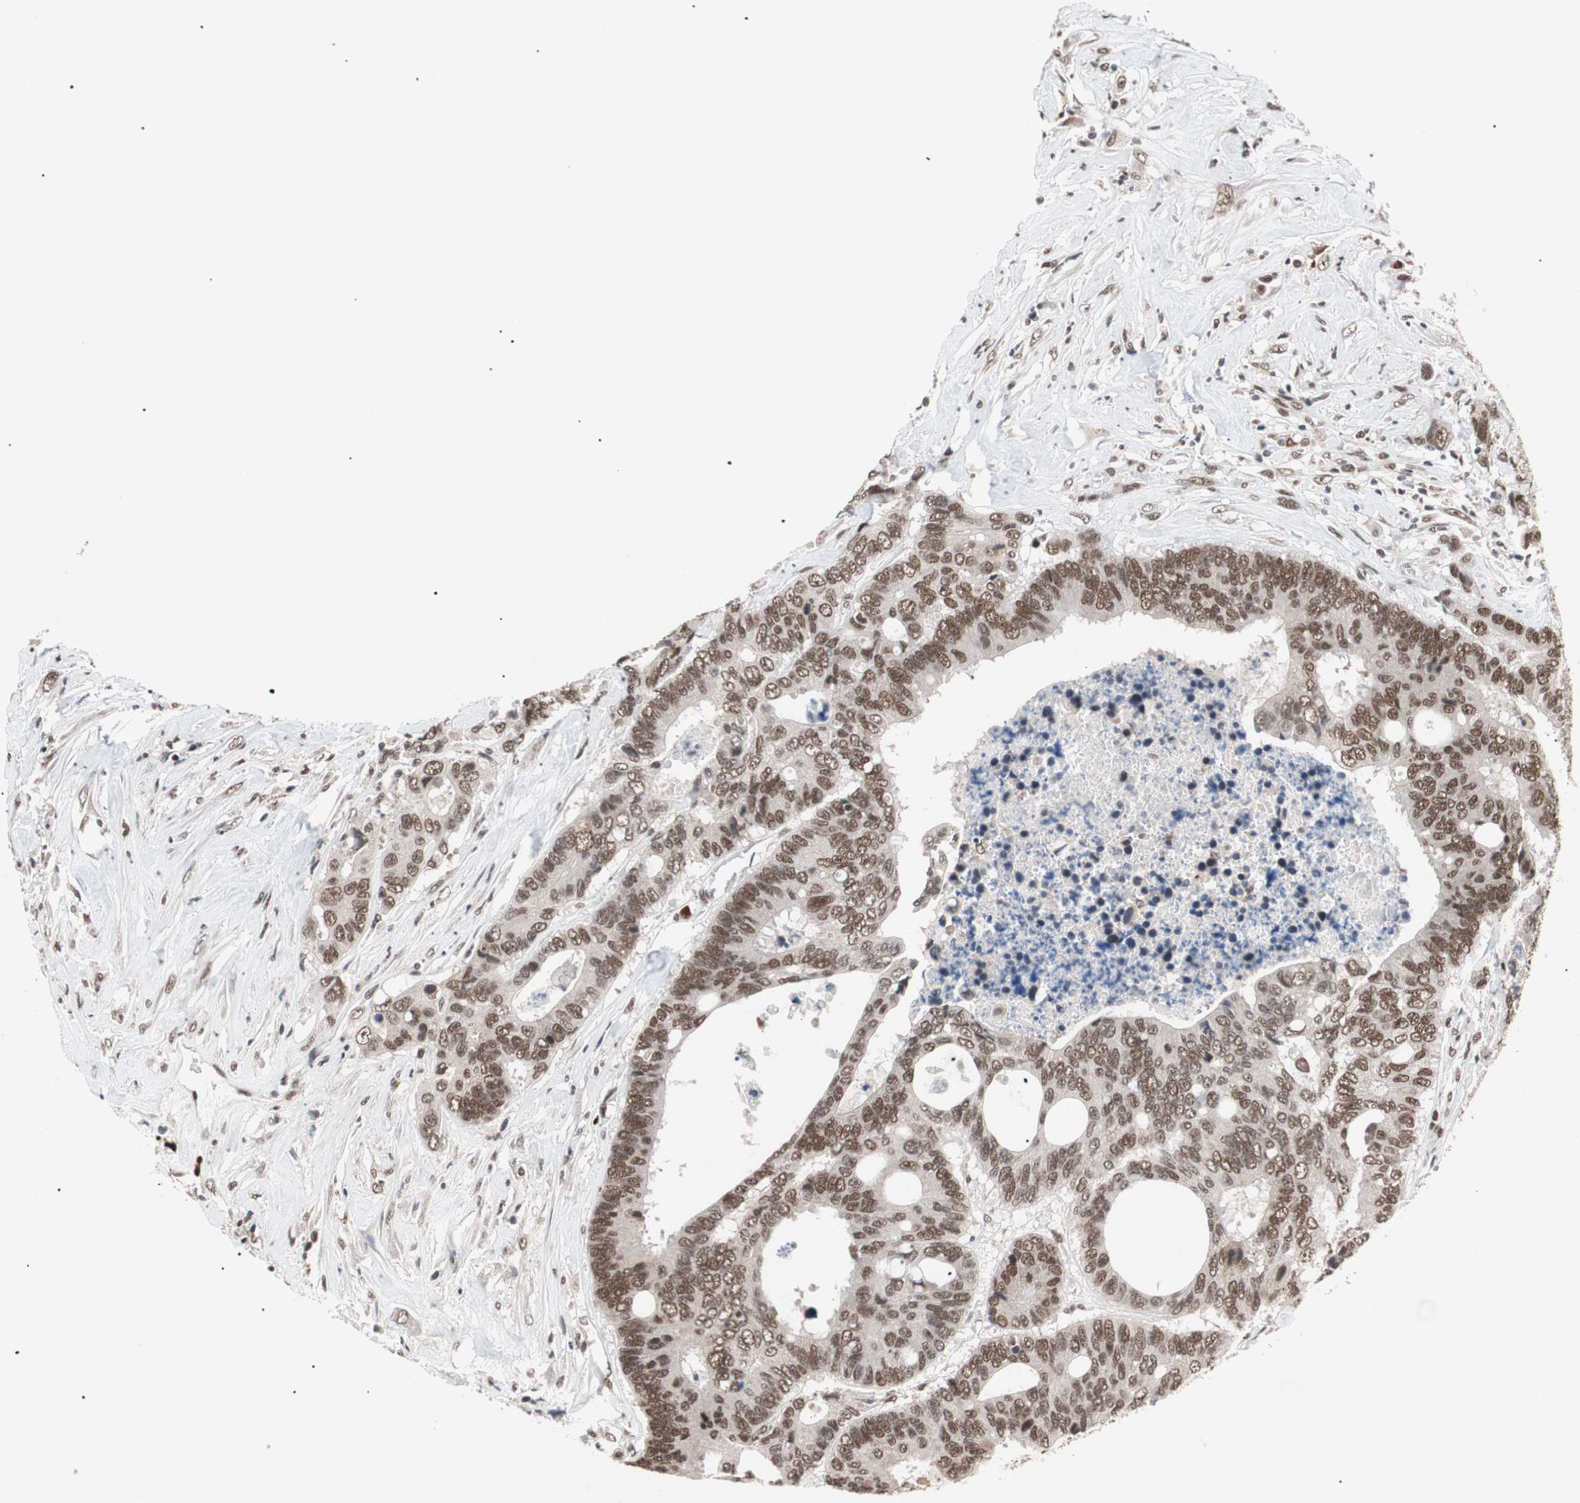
{"staining": {"intensity": "moderate", "quantity": ">75%", "location": "nuclear"}, "tissue": "colorectal cancer", "cell_type": "Tumor cells", "image_type": "cancer", "snomed": [{"axis": "morphology", "description": "Adenocarcinoma, NOS"}, {"axis": "topography", "description": "Rectum"}], "caption": "Colorectal cancer stained with IHC displays moderate nuclear expression in about >75% of tumor cells.", "gene": "CHAMP1", "patient": {"sex": "male", "age": 55}}